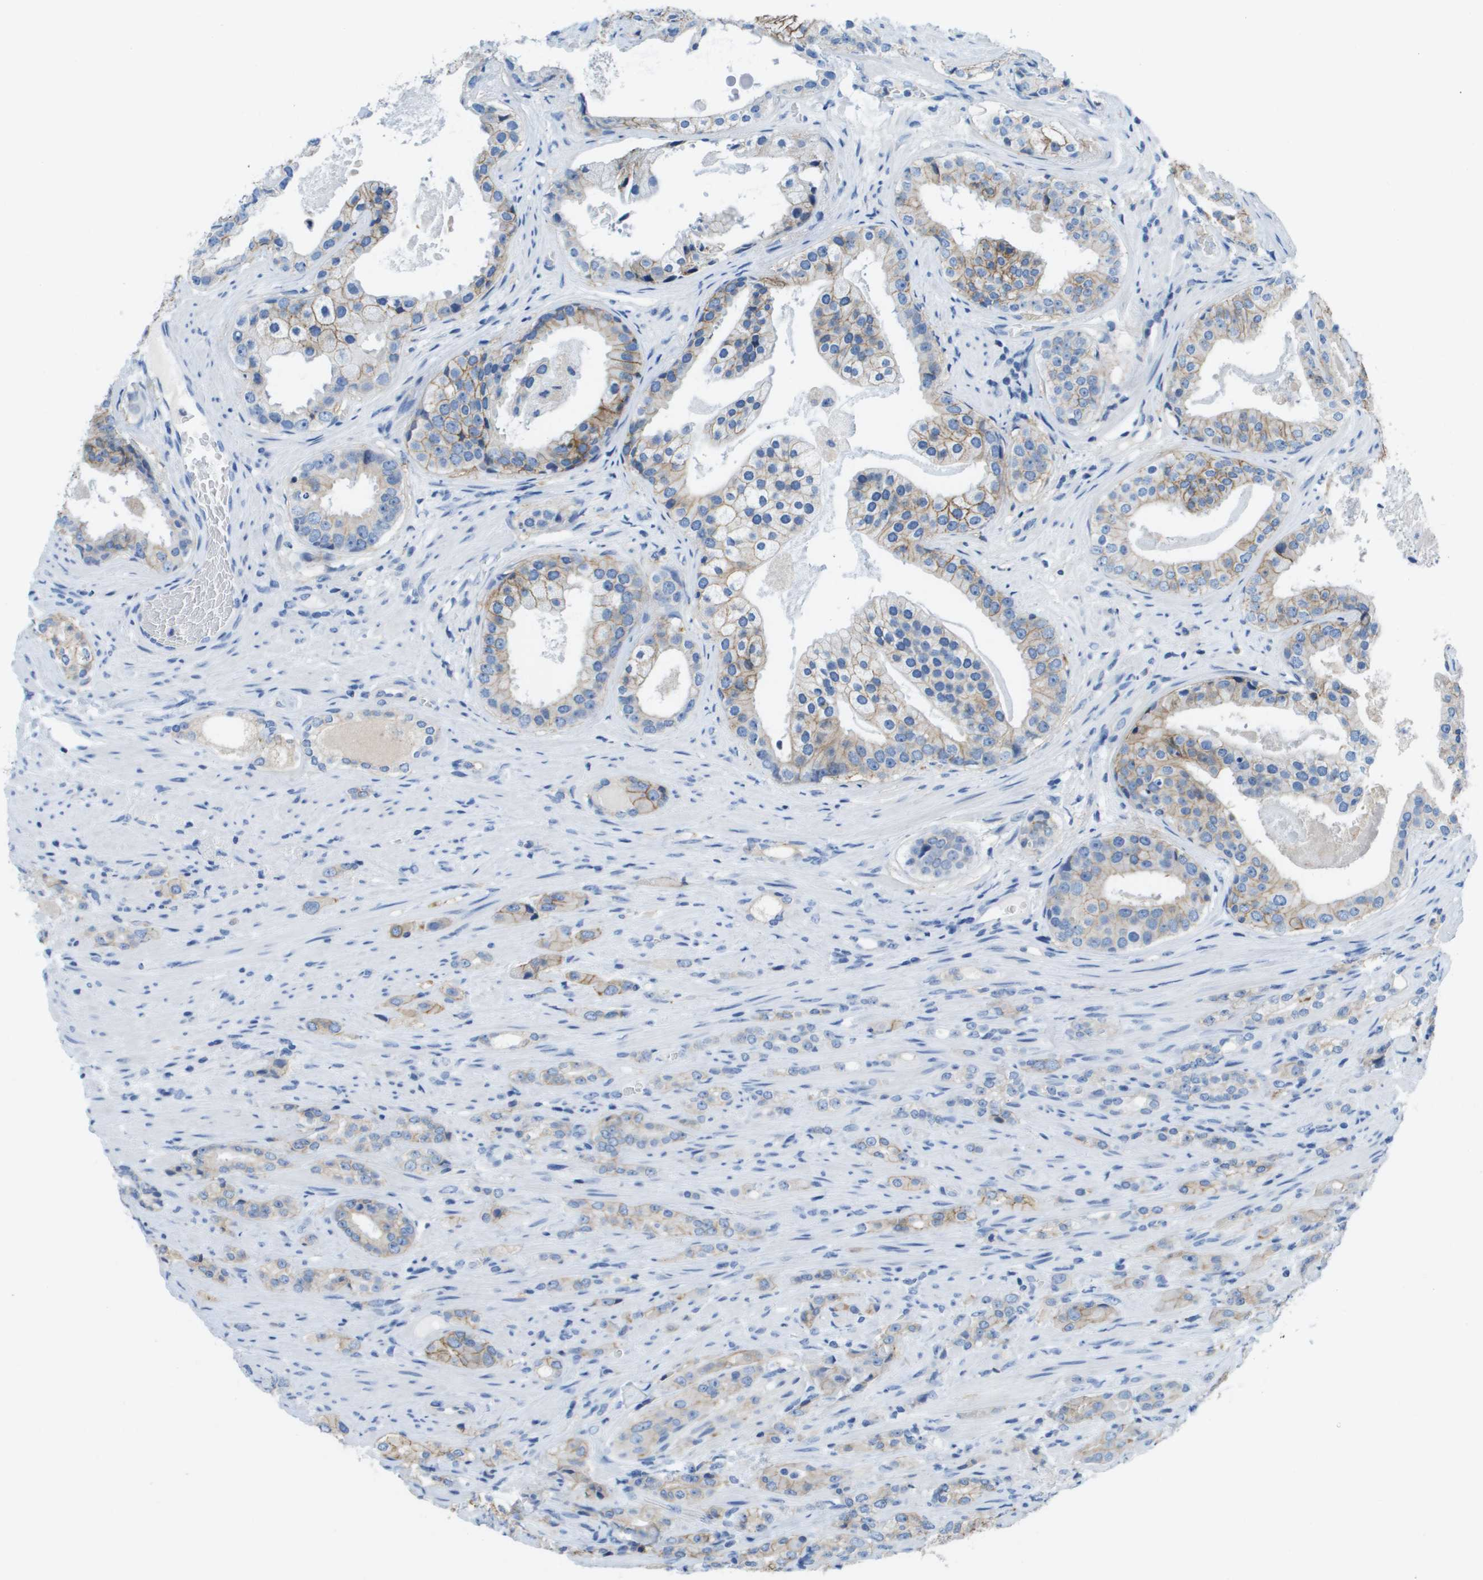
{"staining": {"intensity": "moderate", "quantity": "<25%", "location": "cytoplasmic/membranous"}, "tissue": "prostate cancer", "cell_type": "Tumor cells", "image_type": "cancer", "snomed": [{"axis": "morphology", "description": "Adenocarcinoma, High grade"}, {"axis": "topography", "description": "Prostate"}], "caption": "The image displays staining of prostate cancer (adenocarcinoma (high-grade)), revealing moderate cytoplasmic/membranous protein staining (brown color) within tumor cells.", "gene": "CD46", "patient": {"sex": "male", "age": 71}}